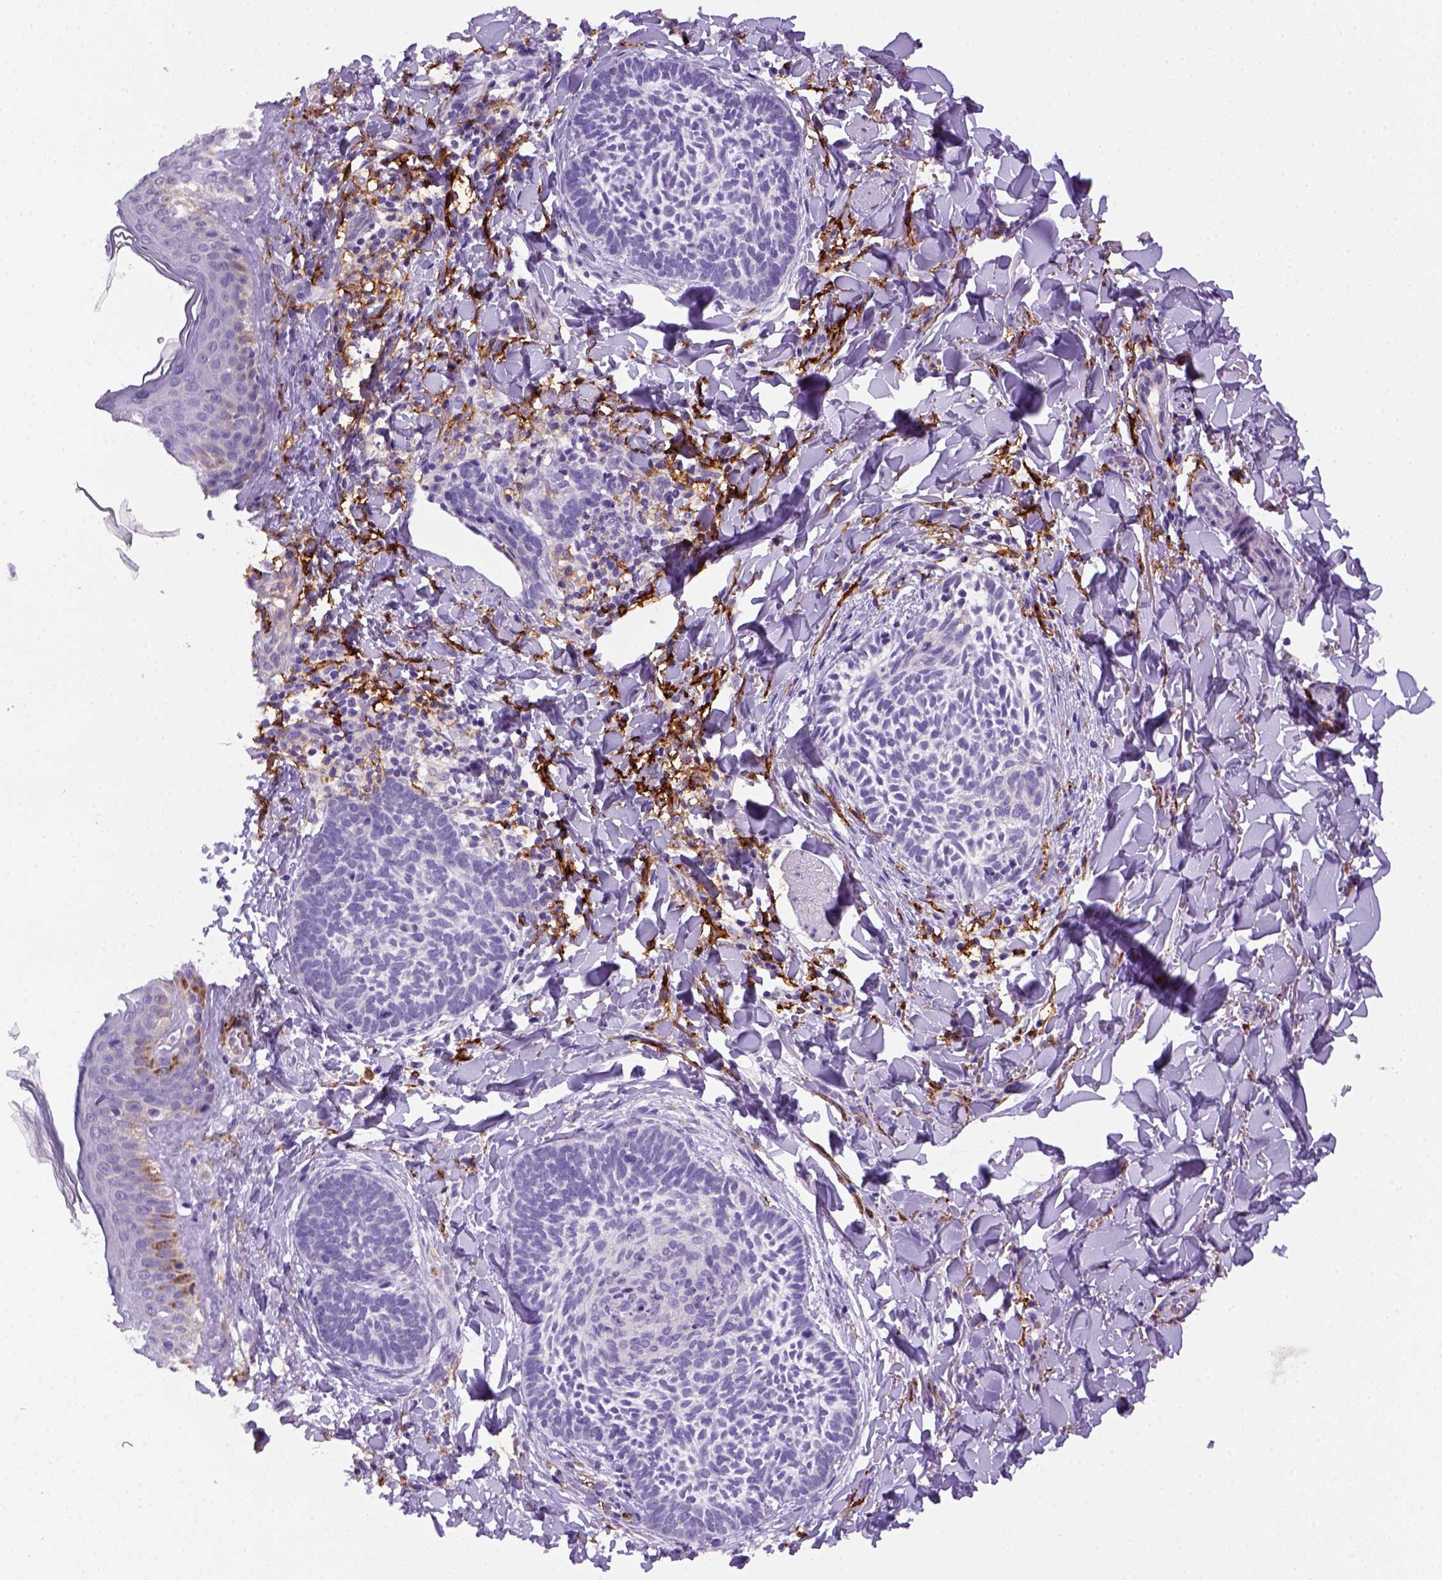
{"staining": {"intensity": "negative", "quantity": "none", "location": "none"}, "tissue": "skin cancer", "cell_type": "Tumor cells", "image_type": "cancer", "snomed": [{"axis": "morphology", "description": "Normal tissue, NOS"}, {"axis": "morphology", "description": "Basal cell carcinoma"}, {"axis": "topography", "description": "Skin"}], "caption": "Immunohistochemistry (IHC) histopathology image of skin basal cell carcinoma stained for a protein (brown), which reveals no positivity in tumor cells.", "gene": "CD14", "patient": {"sex": "male", "age": 46}}